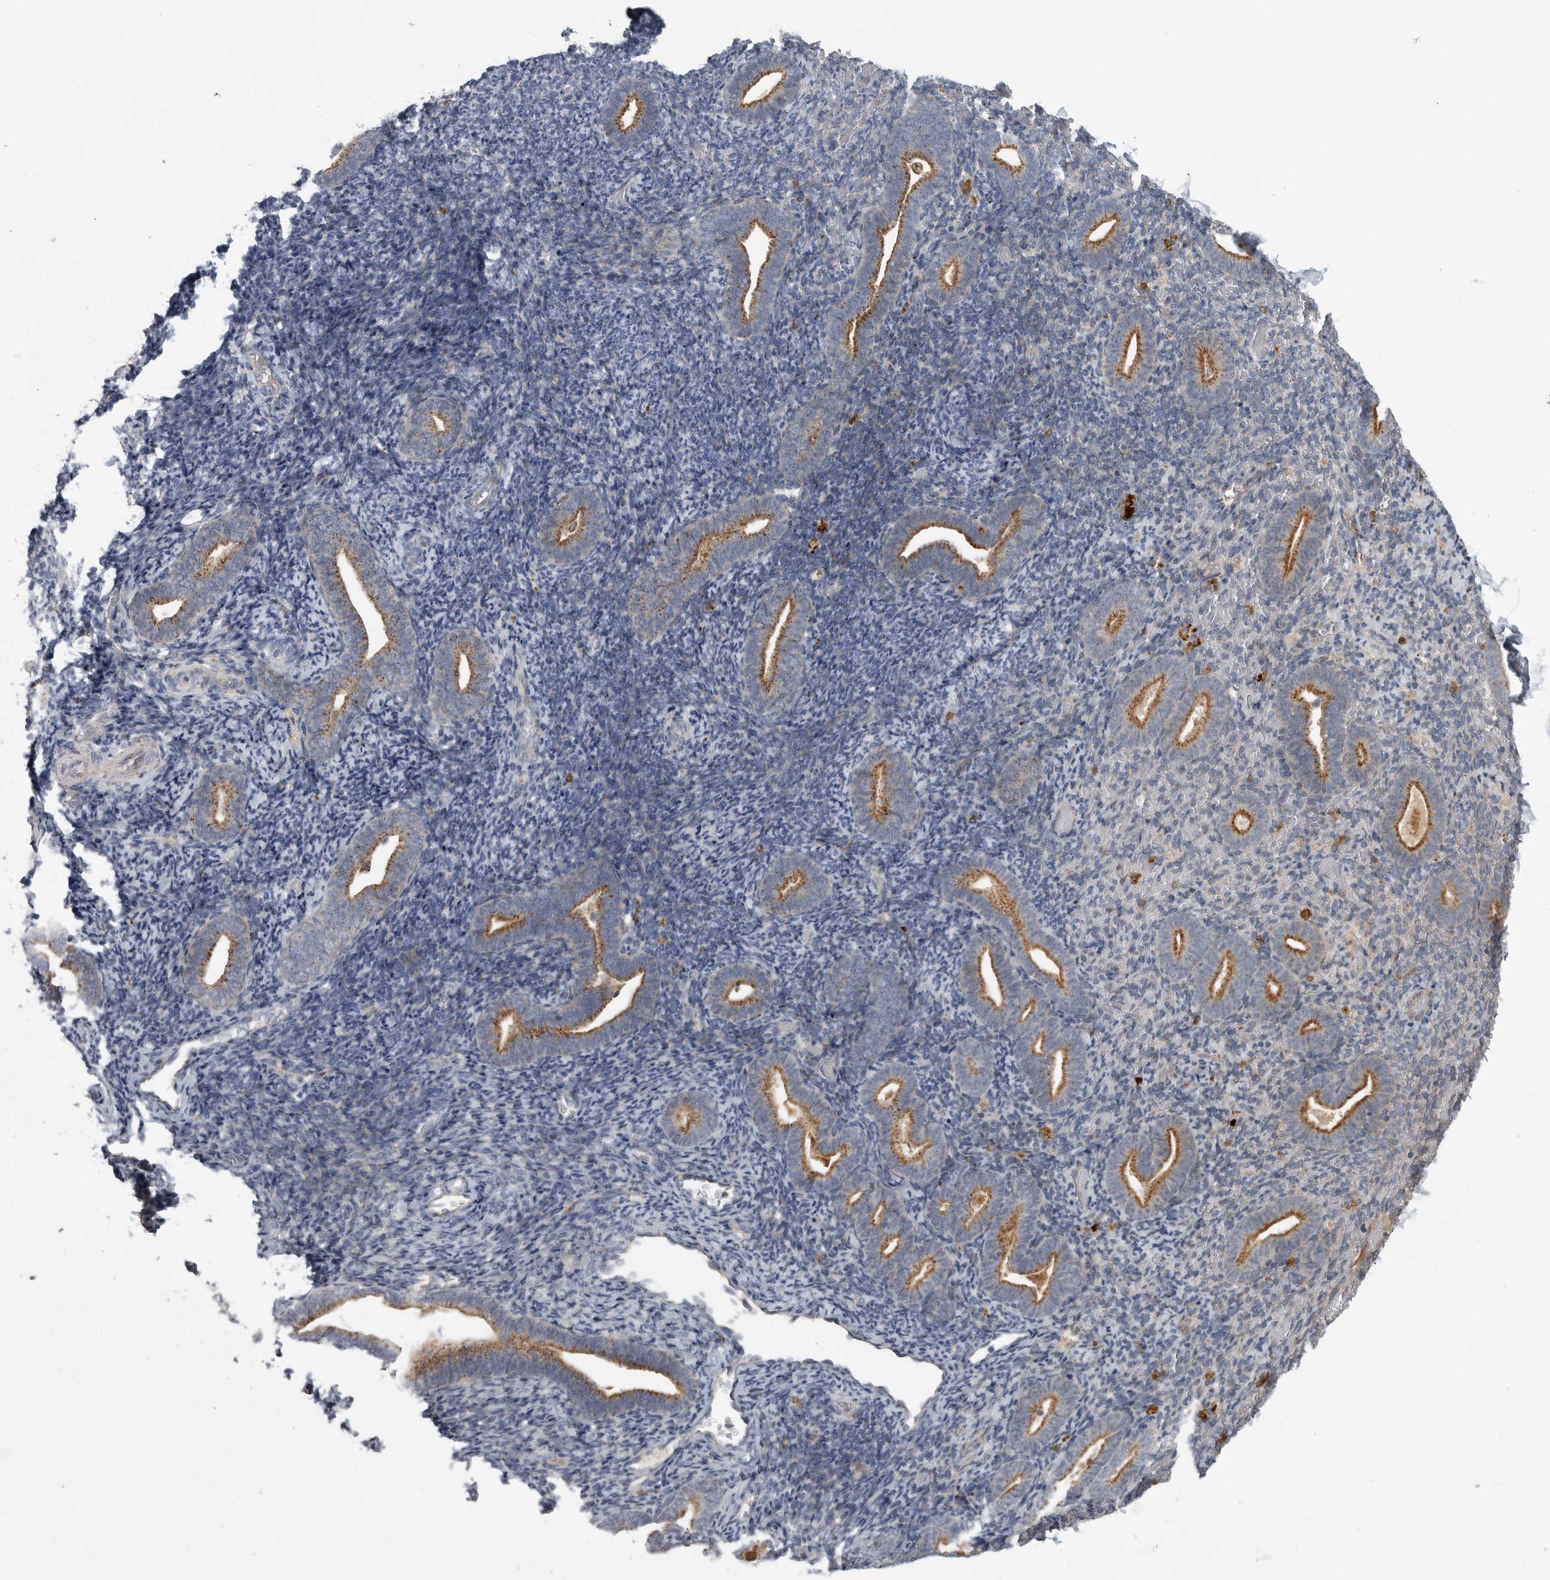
{"staining": {"intensity": "negative", "quantity": "none", "location": "none"}, "tissue": "endometrium", "cell_type": "Cells in endometrial stroma", "image_type": "normal", "snomed": [{"axis": "morphology", "description": "Normal tissue, NOS"}, {"axis": "topography", "description": "Endometrium"}], "caption": "Immunohistochemical staining of benign human endometrium shows no significant staining in cells in endometrial stroma. (DAB IHC with hematoxylin counter stain).", "gene": "LAMTOR3", "patient": {"sex": "female", "age": 51}}